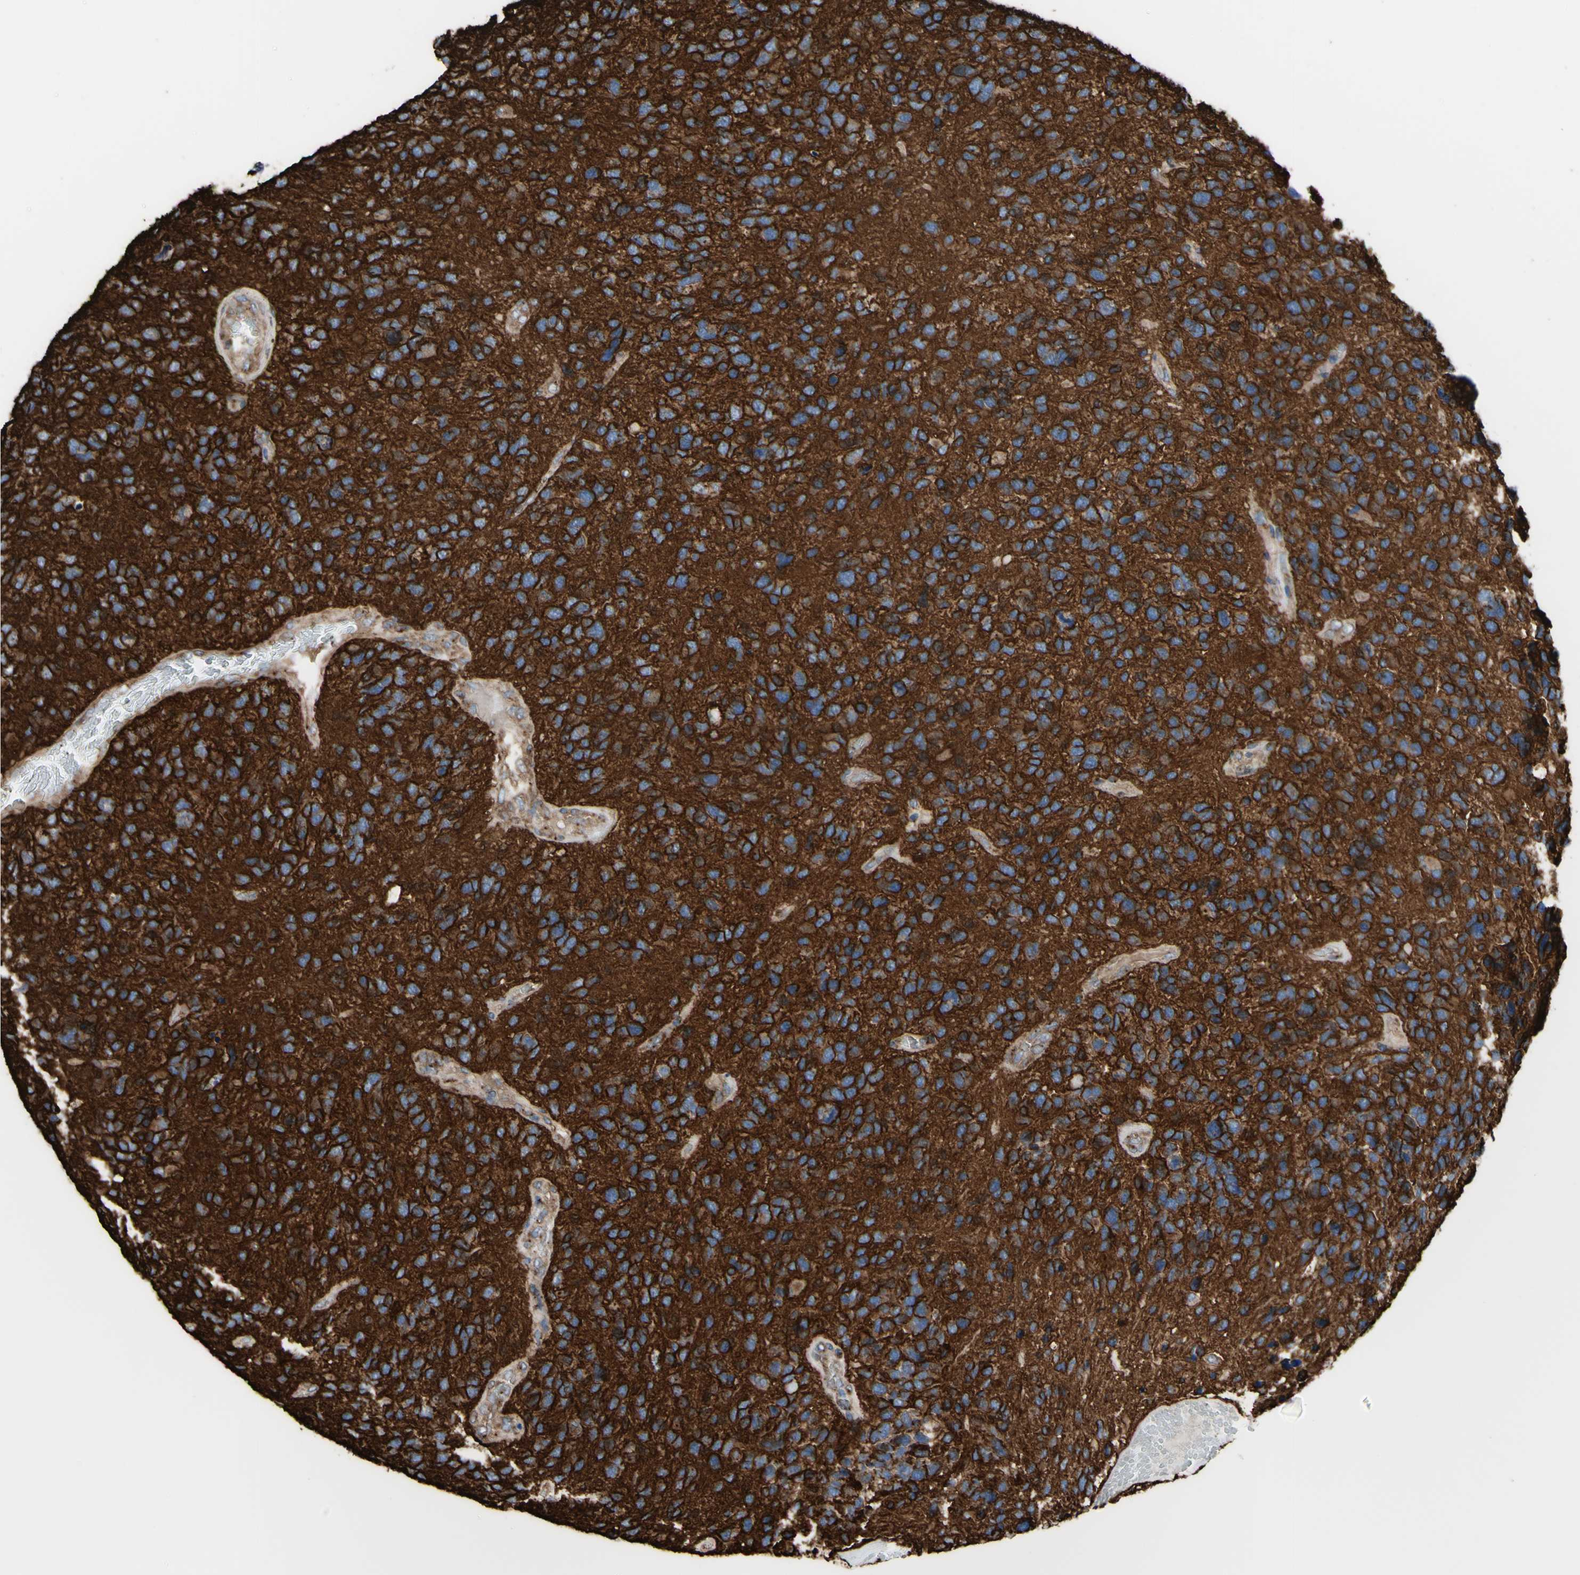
{"staining": {"intensity": "strong", "quantity": ">75%", "location": "cytoplasmic/membranous"}, "tissue": "glioma", "cell_type": "Tumor cells", "image_type": "cancer", "snomed": [{"axis": "morphology", "description": "Glioma, malignant, High grade"}, {"axis": "topography", "description": "Brain"}], "caption": "Immunohistochemical staining of malignant glioma (high-grade) displays strong cytoplasmic/membranous protein staining in about >75% of tumor cells. The protein is shown in brown color, while the nuclei are stained blue.", "gene": "LRIG3", "patient": {"sex": "female", "age": 58}}